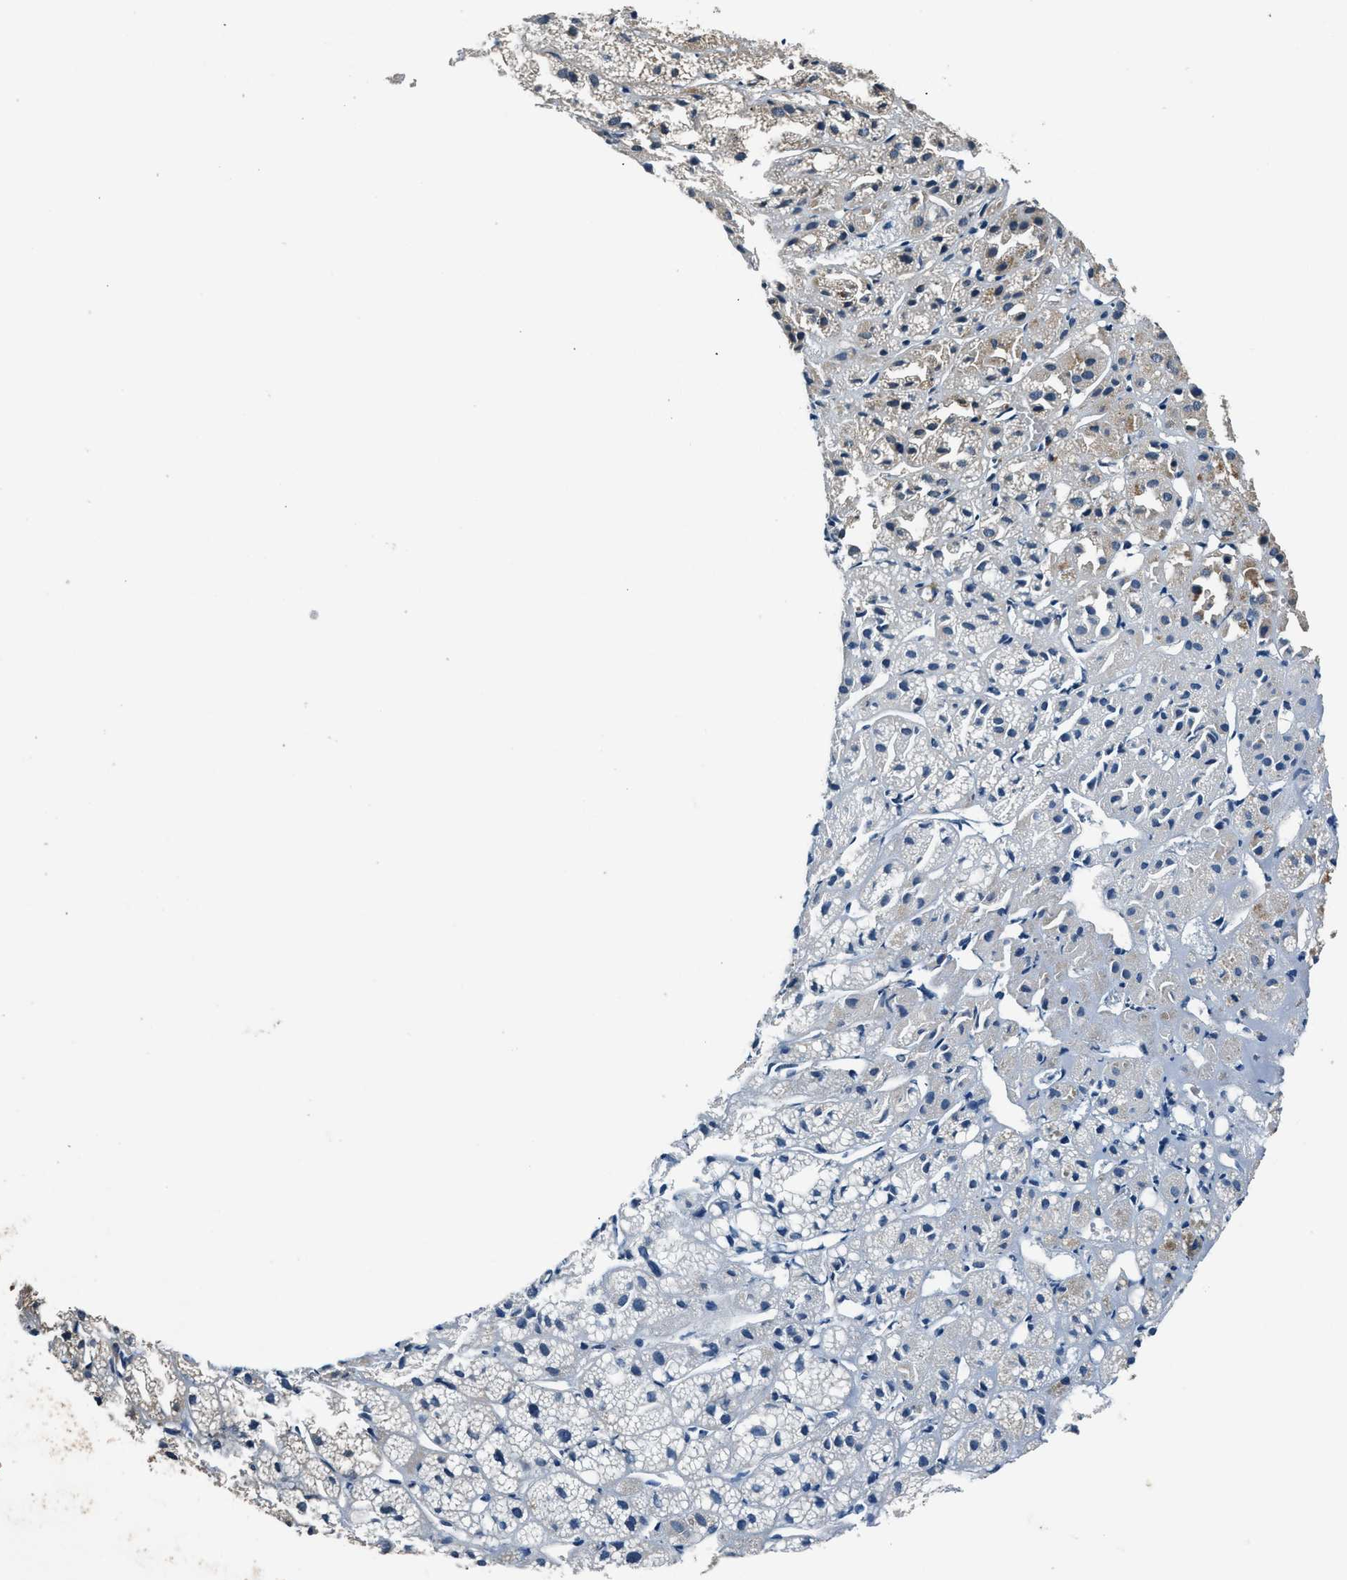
{"staining": {"intensity": "moderate", "quantity": "<25%", "location": "cytoplasmic/membranous"}, "tissue": "adrenal gland", "cell_type": "Glandular cells", "image_type": "normal", "snomed": [{"axis": "morphology", "description": "Normal tissue, NOS"}, {"axis": "topography", "description": "Adrenal gland"}], "caption": "A brown stain highlights moderate cytoplasmic/membranous staining of a protein in glandular cells of benign adrenal gland.", "gene": "NME8", "patient": {"sex": "female", "age": 71}}